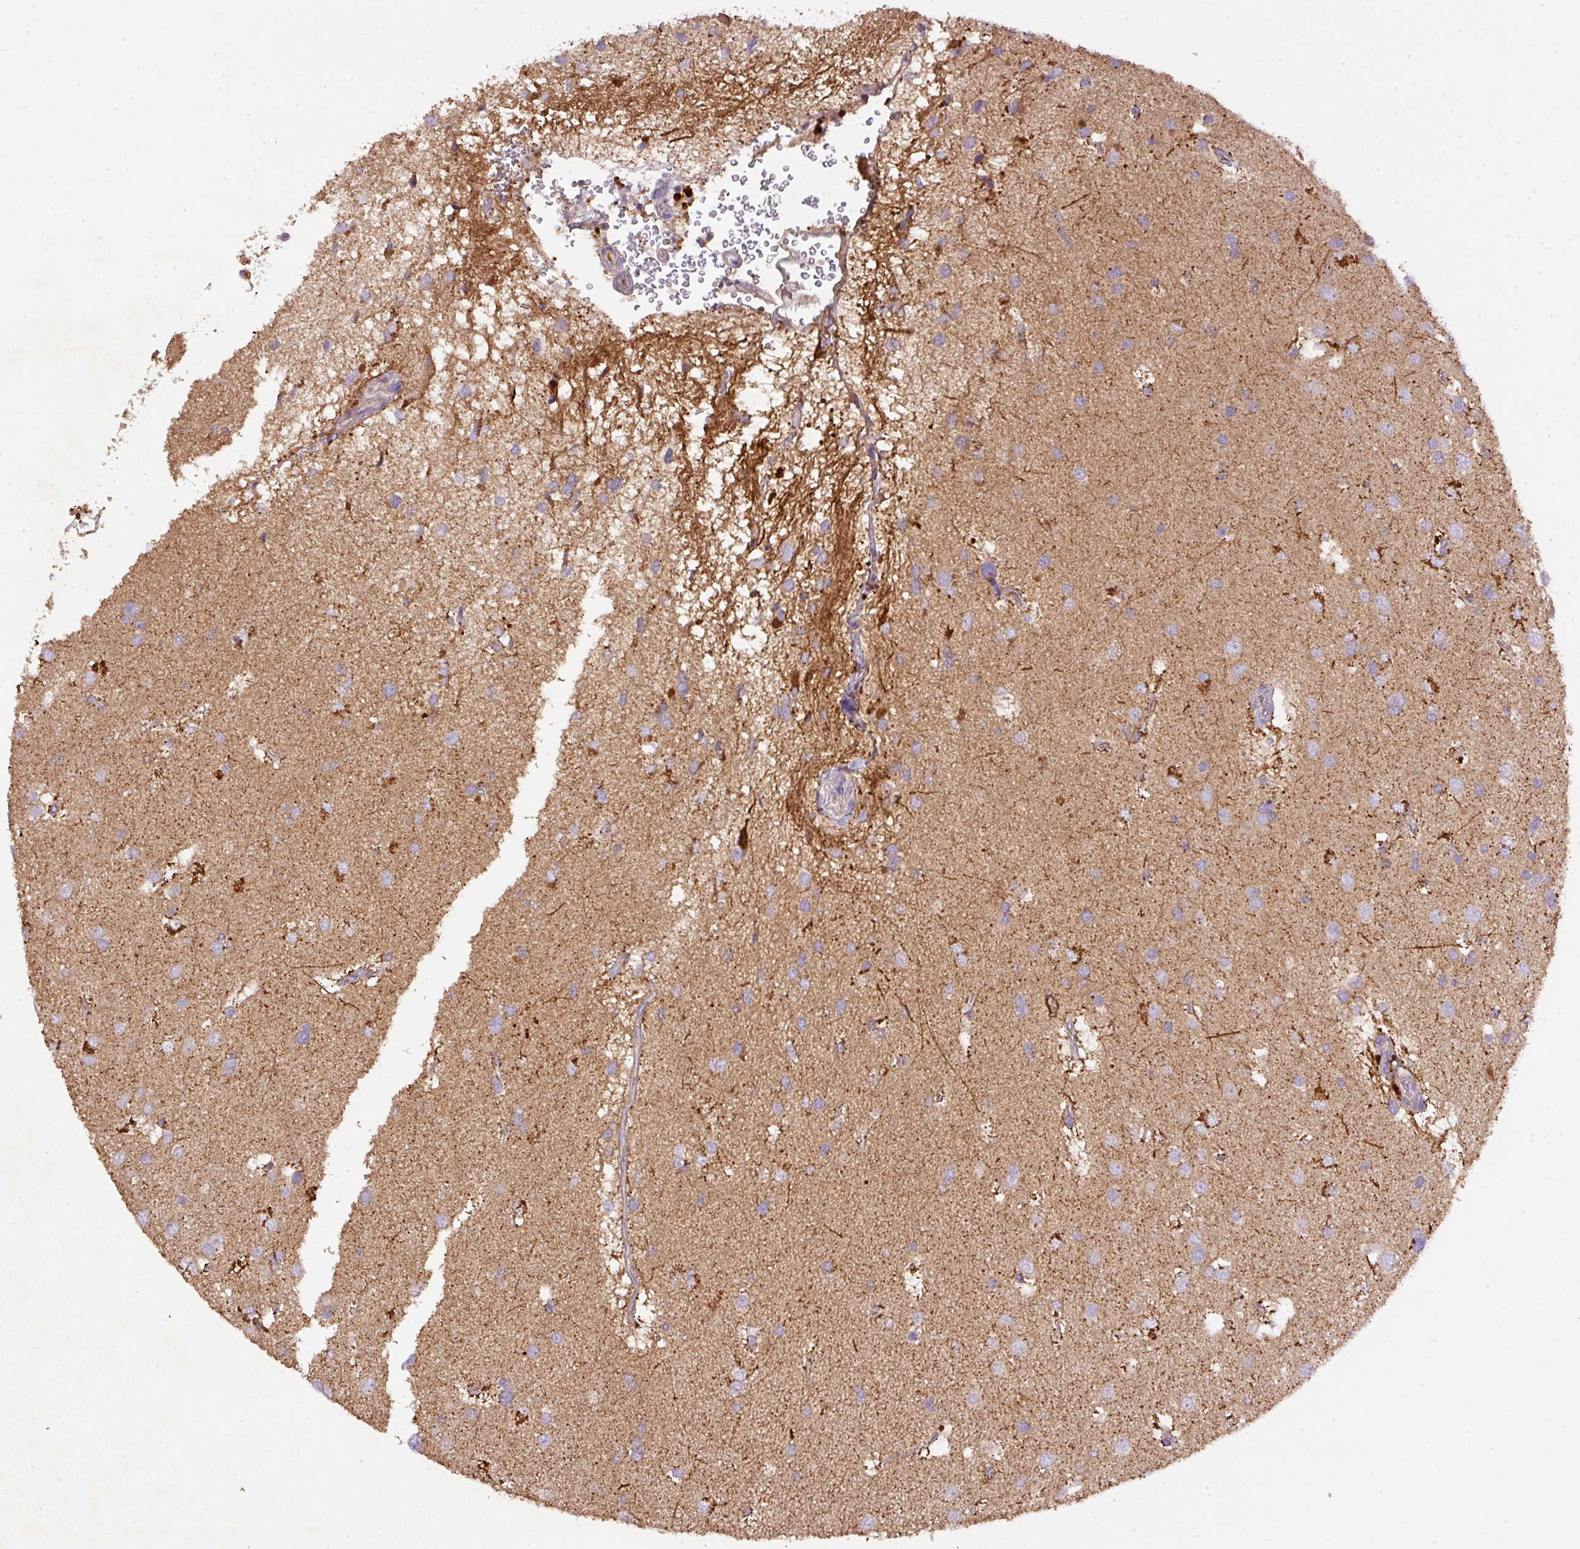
{"staining": {"intensity": "moderate", "quantity": "<25%", "location": "cytoplasmic/membranous"}, "tissue": "glioma", "cell_type": "Tumor cells", "image_type": "cancer", "snomed": [{"axis": "morphology", "description": "Glioma, malignant, High grade"}, {"axis": "topography", "description": "Brain"}], "caption": "Immunohistochemistry staining of glioma, which displays low levels of moderate cytoplasmic/membranous staining in approximately <25% of tumor cells indicating moderate cytoplasmic/membranous protein positivity. The staining was performed using DAB (brown) for protein detection and nuclei were counterstained in hematoxylin (blue).", "gene": "DAPK1", "patient": {"sex": "male", "age": 53}}